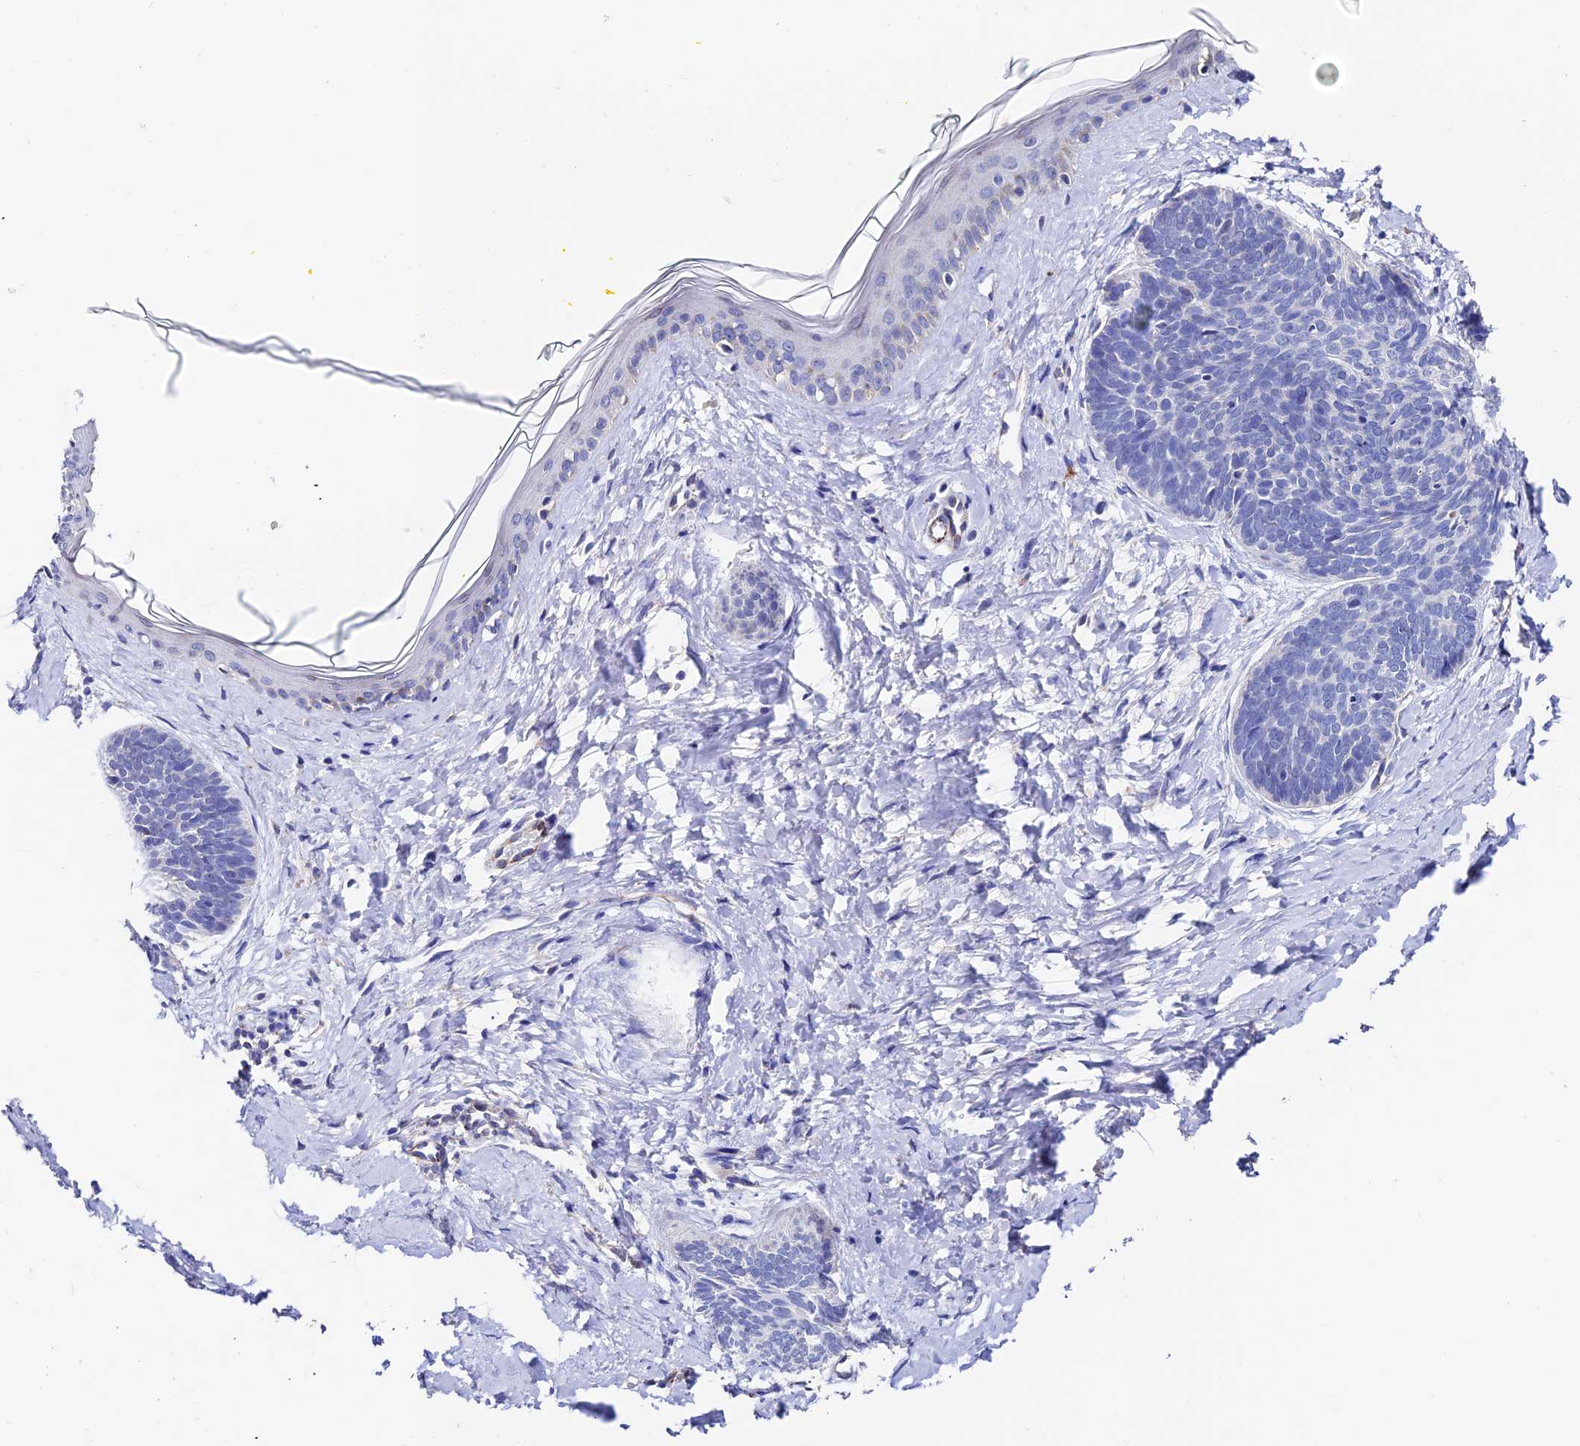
{"staining": {"intensity": "negative", "quantity": "none", "location": "none"}, "tissue": "skin cancer", "cell_type": "Tumor cells", "image_type": "cancer", "snomed": [{"axis": "morphology", "description": "Basal cell carcinoma"}, {"axis": "topography", "description": "Skin"}], "caption": "DAB immunohistochemical staining of basal cell carcinoma (skin) shows no significant staining in tumor cells. The staining is performed using DAB brown chromogen with nuclei counter-stained in using hematoxylin.", "gene": "ESM1", "patient": {"sex": "female", "age": 81}}